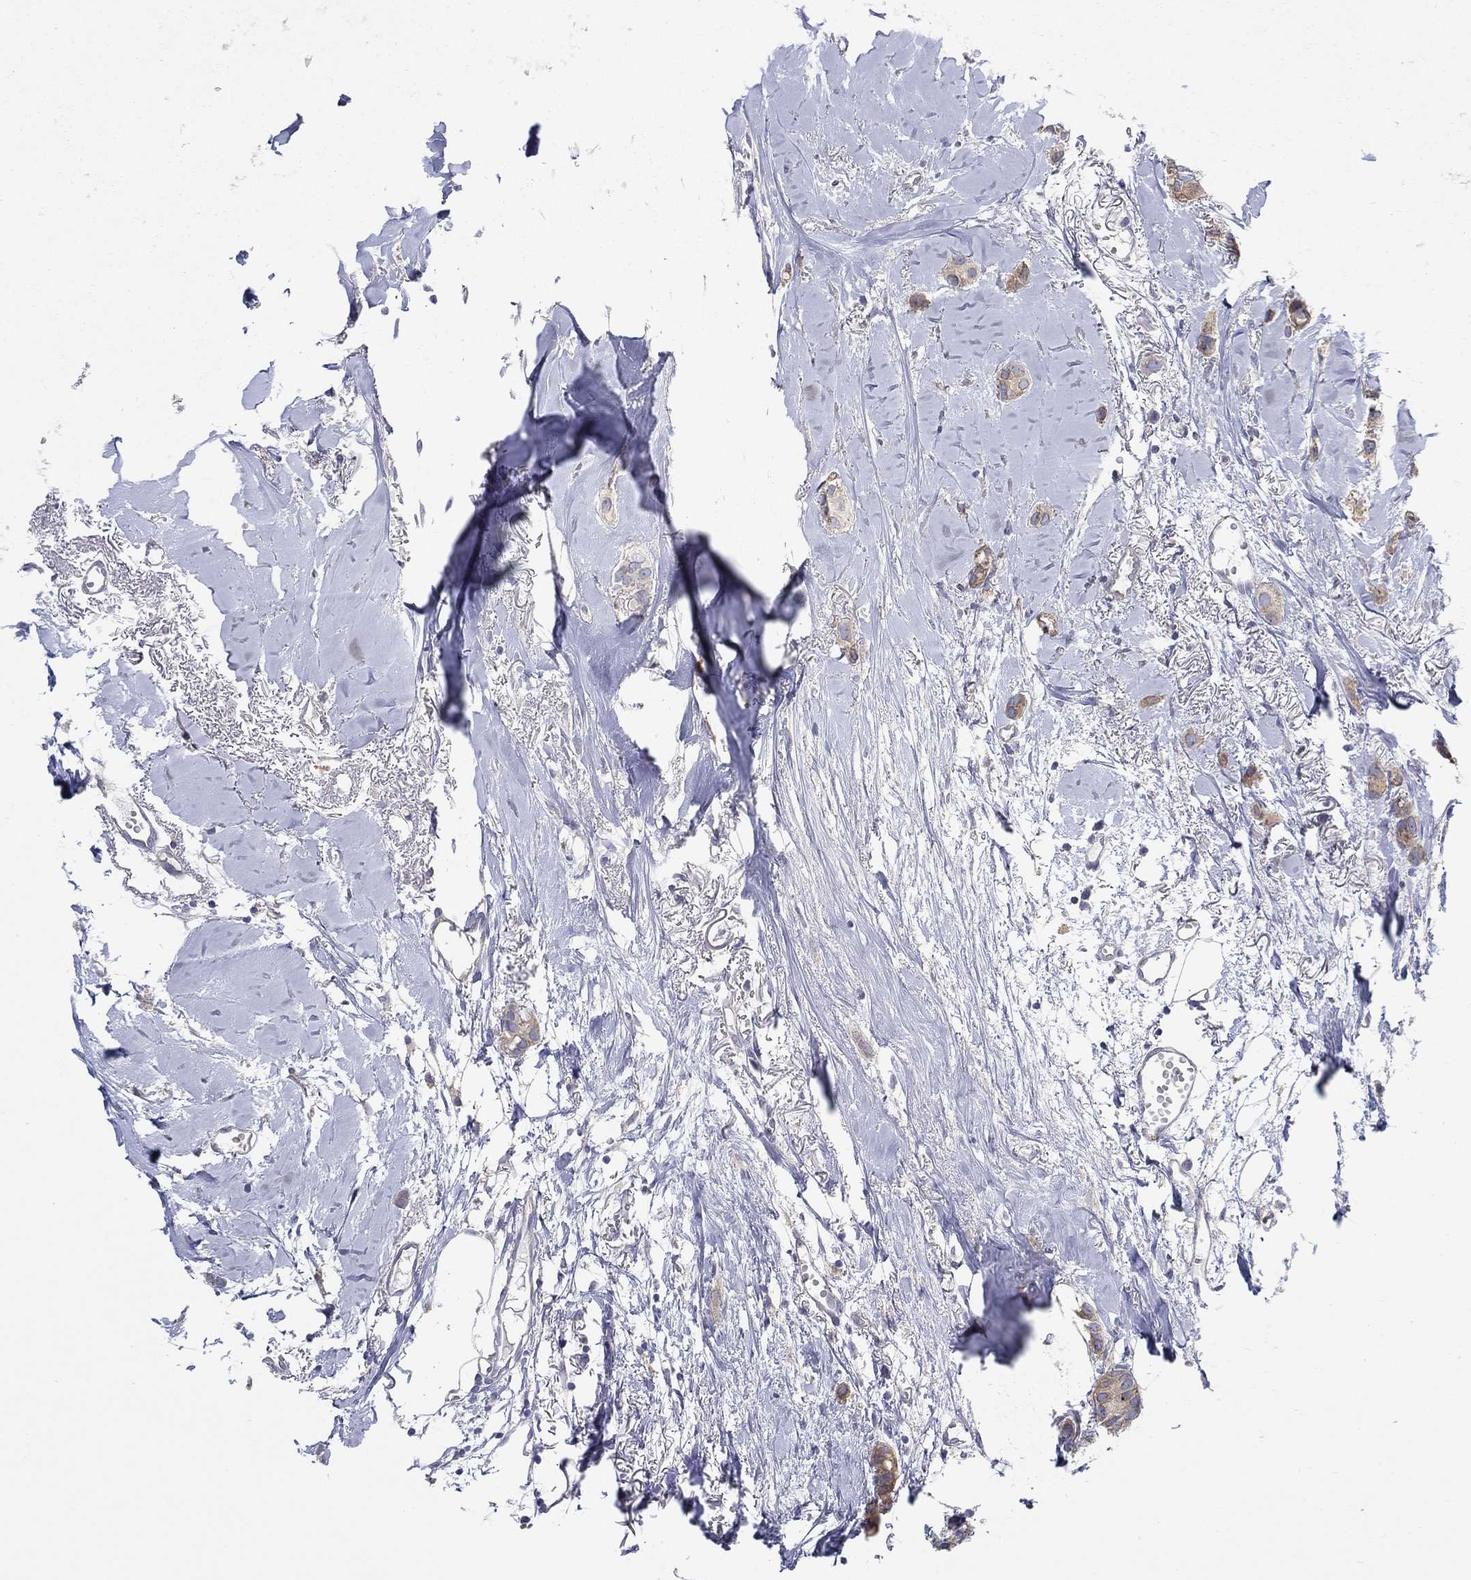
{"staining": {"intensity": "moderate", "quantity": ">75%", "location": "cytoplasmic/membranous"}, "tissue": "breast cancer", "cell_type": "Tumor cells", "image_type": "cancer", "snomed": [{"axis": "morphology", "description": "Duct carcinoma"}, {"axis": "topography", "description": "Breast"}], "caption": "Protein staining shows moderate cytoplasmic/membranous staining in approximately >75% of tumor cells in breast cancer (infiltrating ductal carcinoma).", "gene": "ERMP1", "patient": {"sex": "female", "age": 85}}